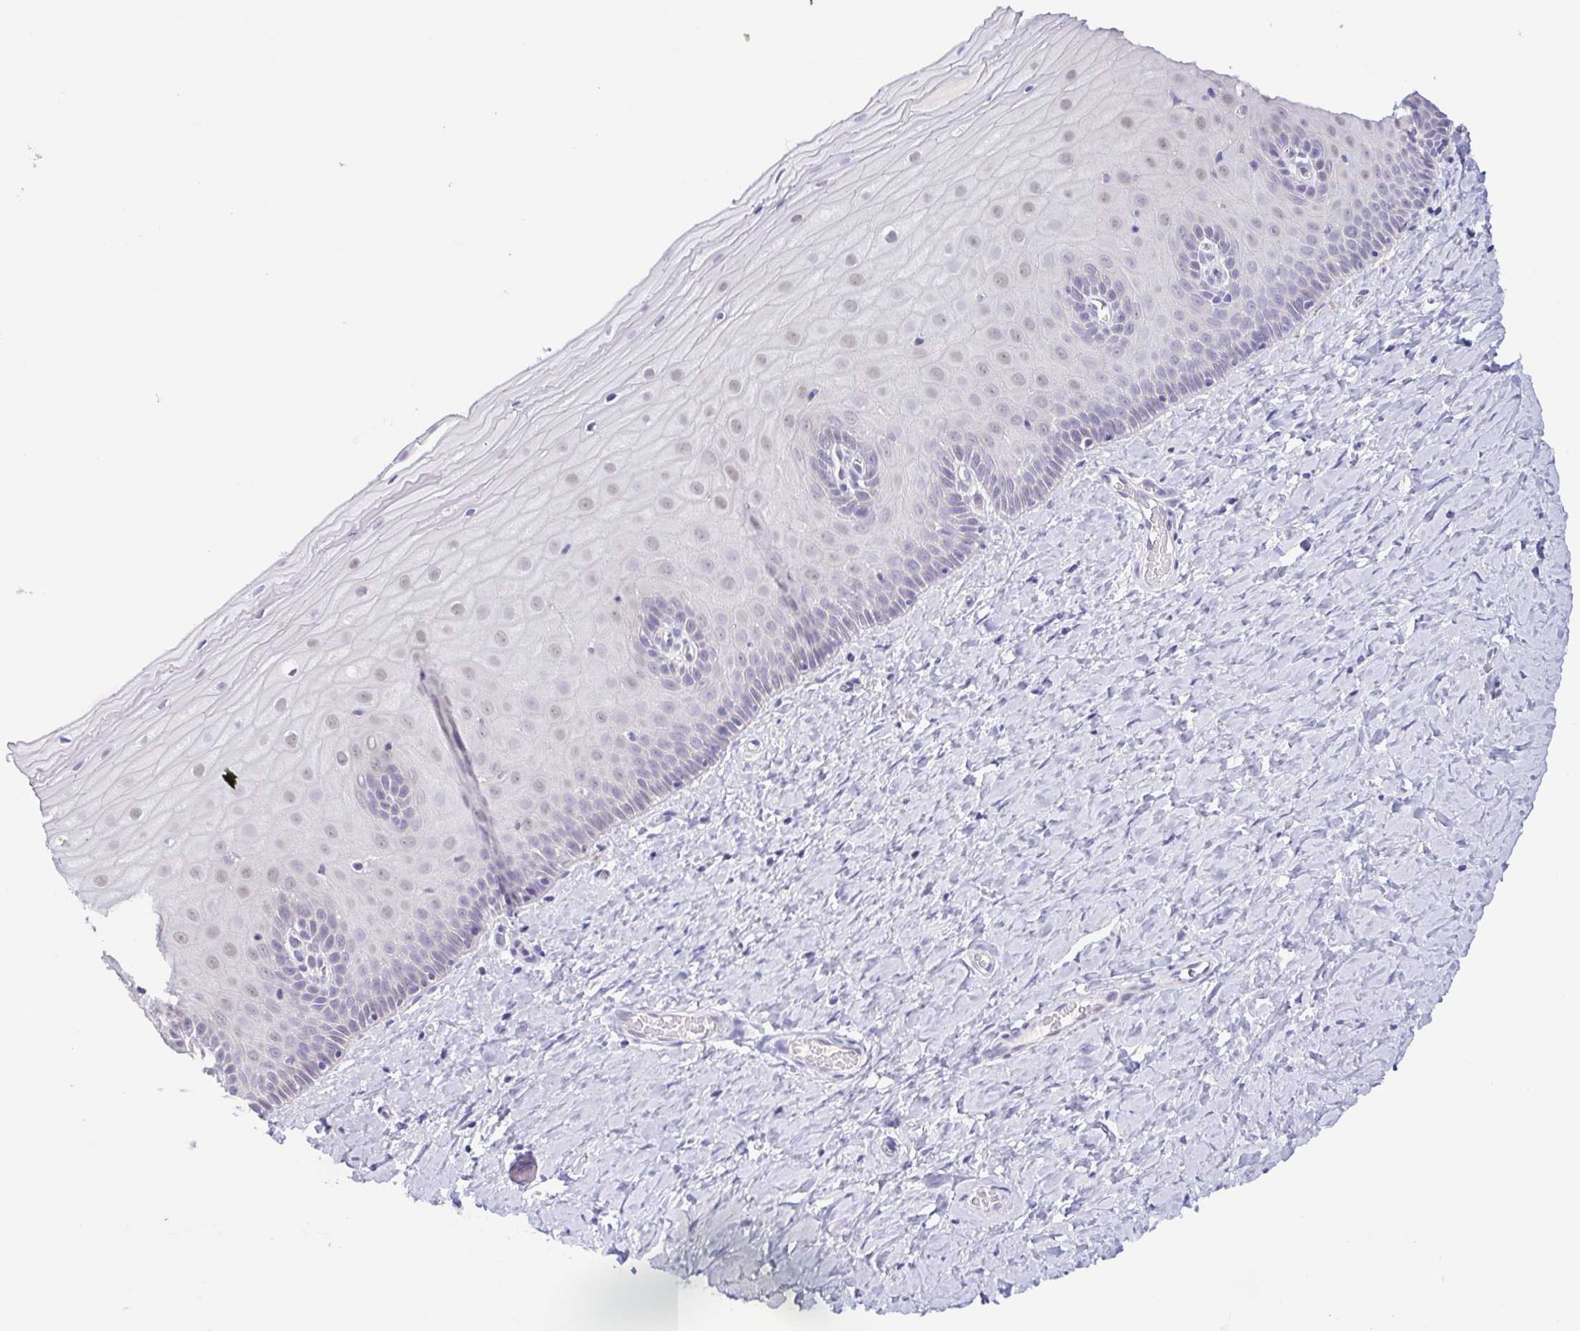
{"staining": {"intensity": "negative", "quantity": "none", "location": "none"}, "tissue": "cervix", "cell_type": "Glandular cells", "image_type": "normal", "snomed": [{"axis": "morphology", "description": "Normal tissue, NOS"}, {"axis": "topography", "description": "Cervix"}], "caption": "IHC histopathology image of unremarkable cervix: cervix stained with DAB shows no significant protein expression in glandular cells.", "gene": "LDHC", "patient": {"sex": "female", "age": 37}}